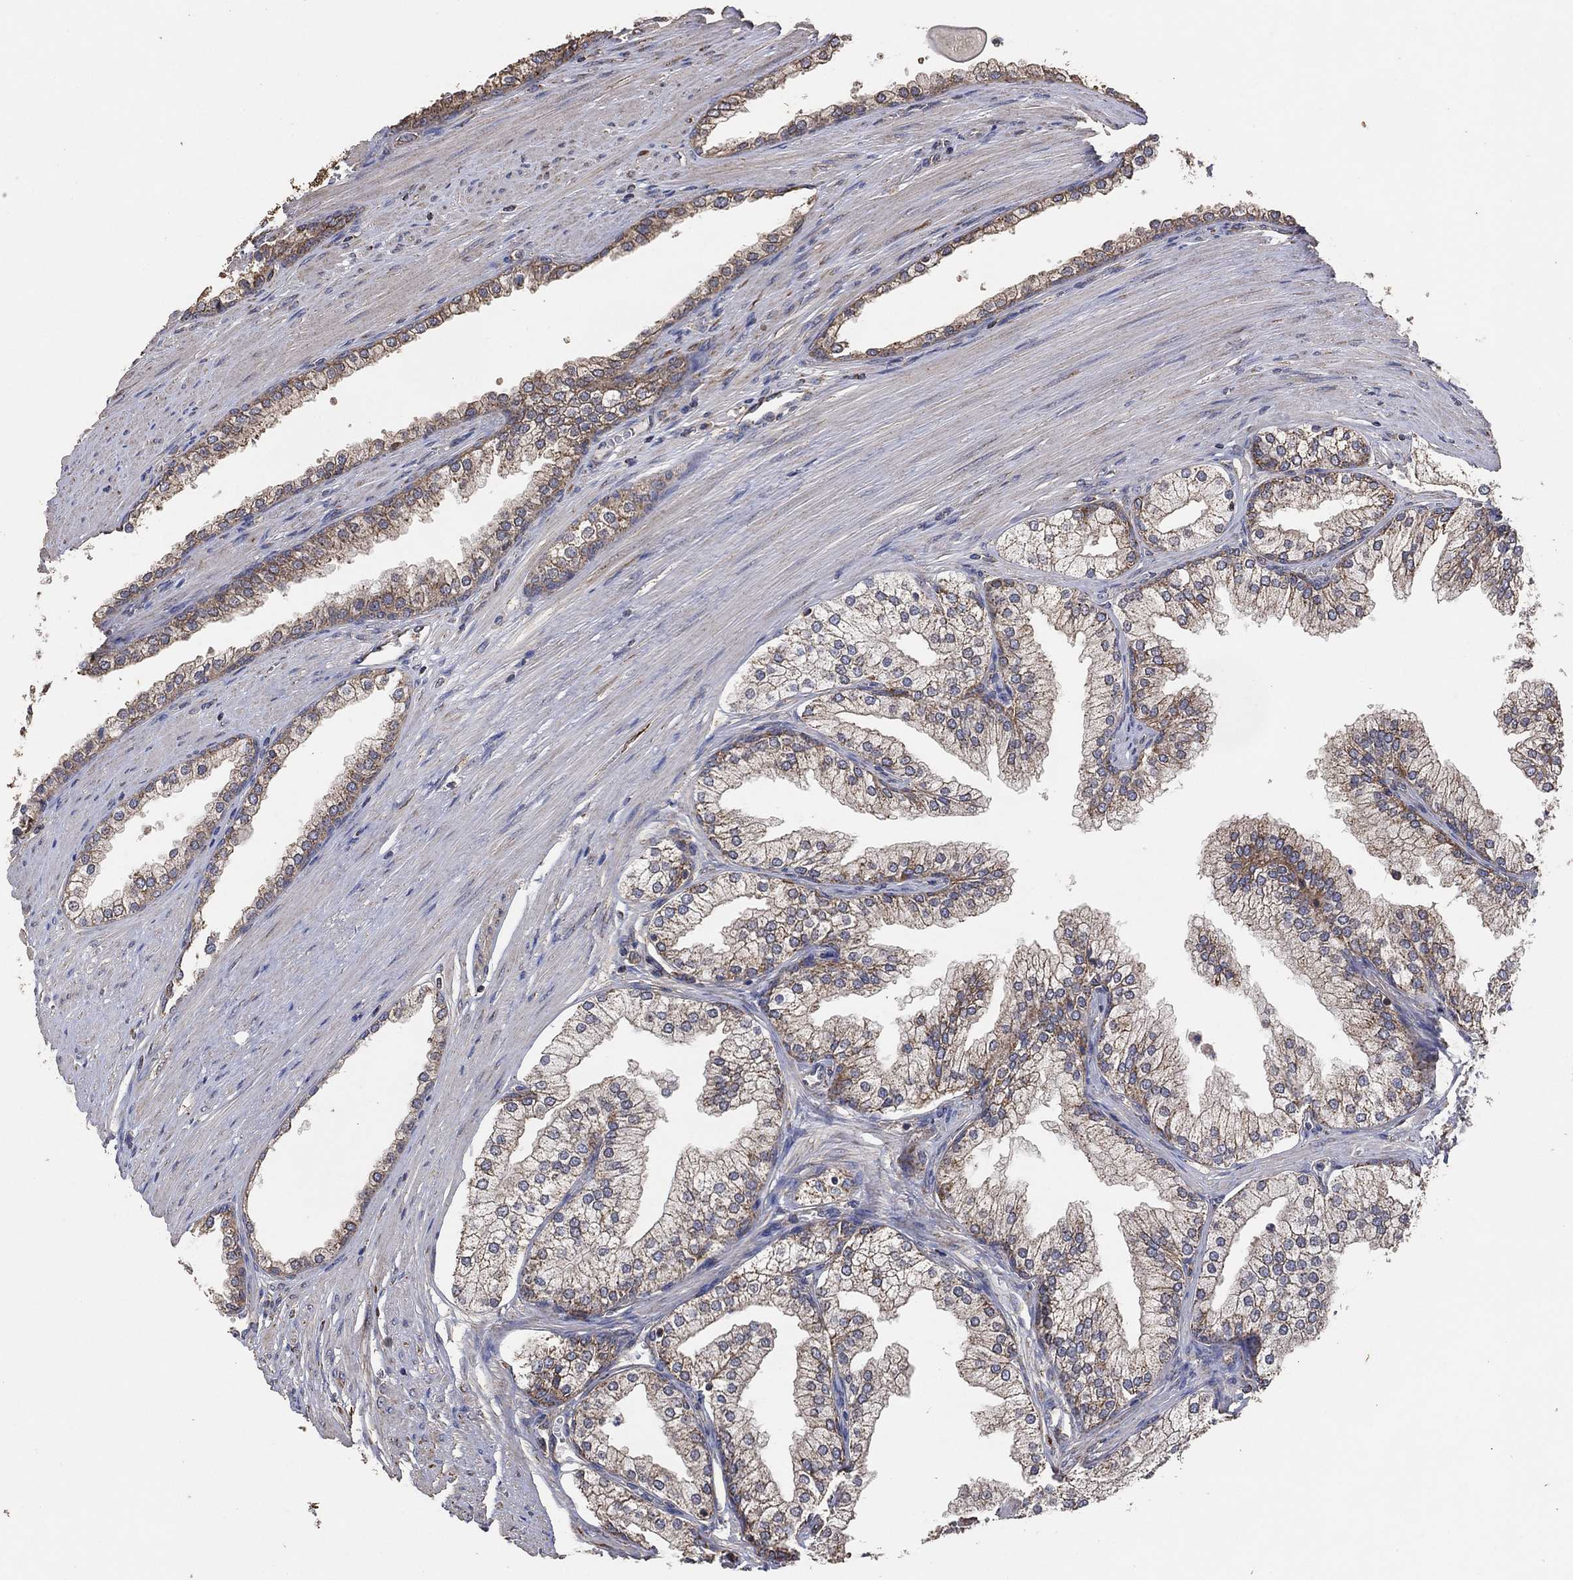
{"staining": {"intensity": "weak", "quantity": "<25%", "location": "cytoplasmic/membranous"}, "tissue": "prostate cancer", "cell_type": "Tumor cells", "image_type": "cancer", "snomed": [{"axis": "morphology", "description": "Adenocarcinoma, NOS"}, {"axis": "topography", "description": "Prostate"}], "caption": "There is no significant expression in tumor cells of prostate adenocarcinoma.", "gene": "LIMD1", "patient": {"sex": "male", "age": 67}}